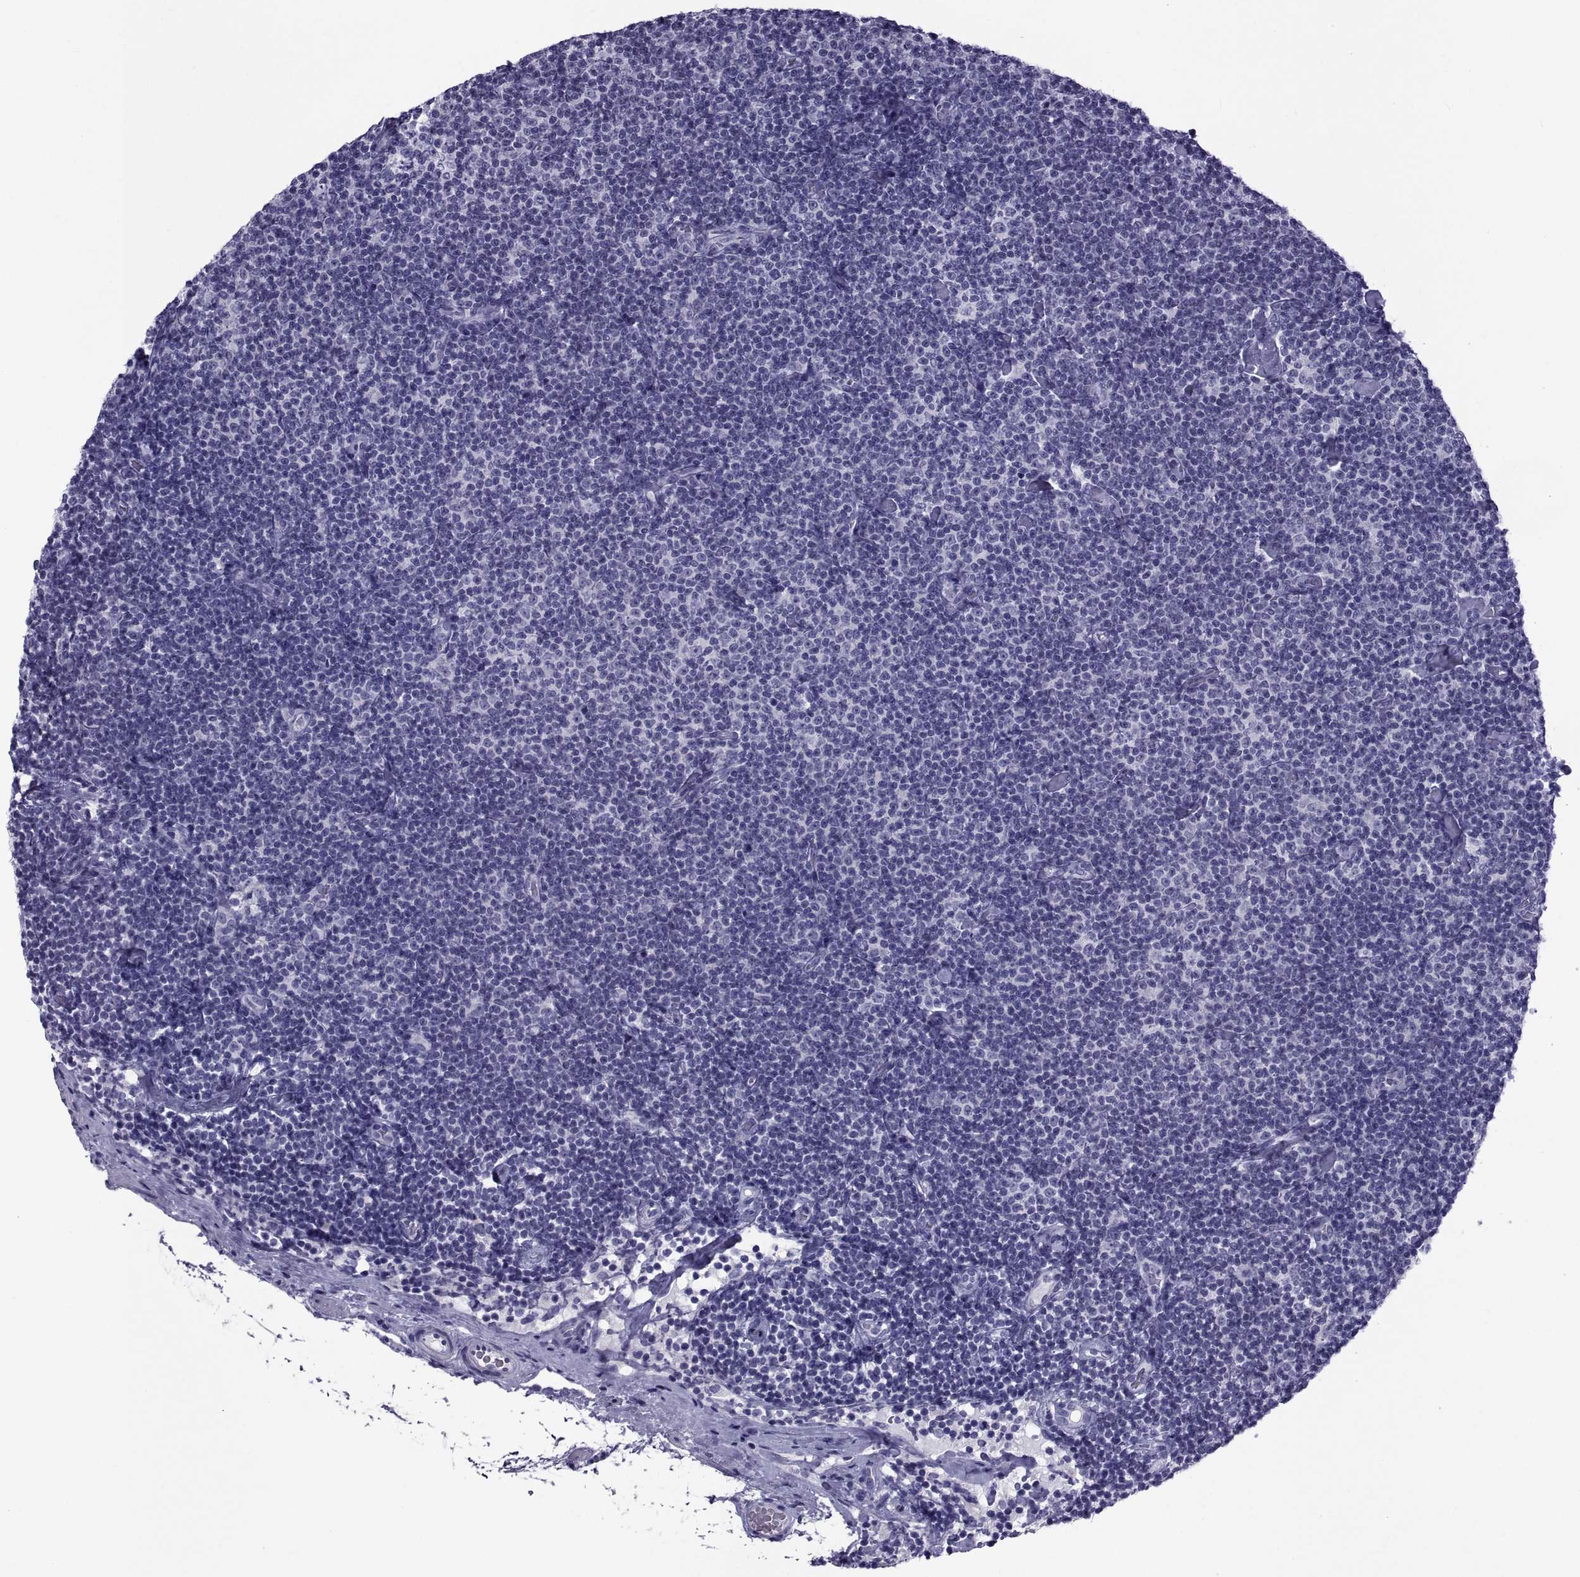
{"staining": {"intensity": "negative", "quantity": "none", "location": "none"}, "tissue": "lymphoma", "cell_type": "Tumor cells", "image_type": "cancer", "snomed": [{"axis": "morphology", "description": "Malignant lymphoma, non-Hodgkin's type, Low grade"}, {"axis": "topography", "description": "Lymph node"}], "caption": "IHC micrograph of neoplastic tissue: lymphoma stained with DAB shows no significant protein staining in tumor cells.", "gene": "NPTX2", "patient": {"sex": "male", "age": 81}}